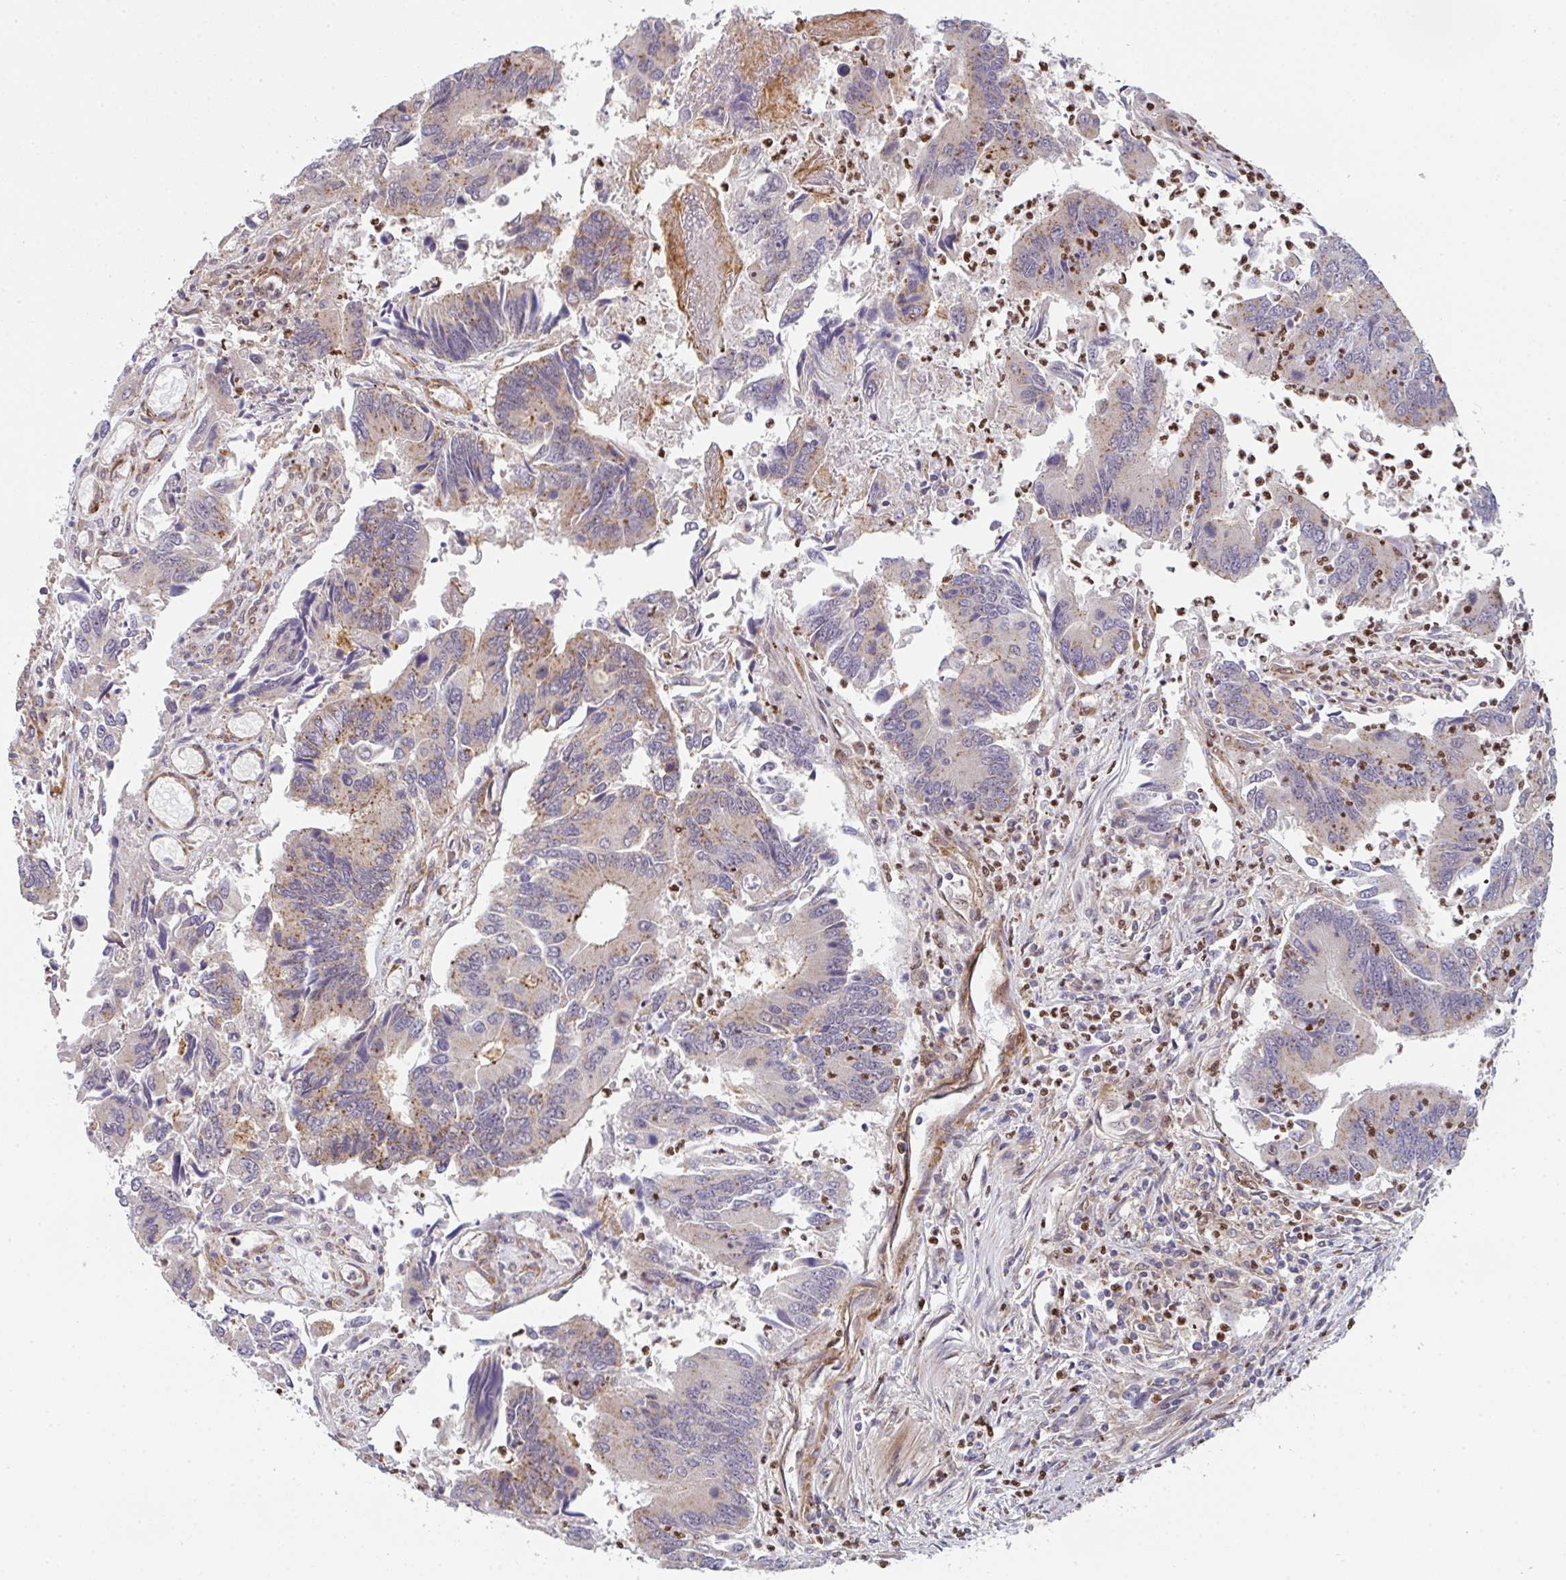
{"staining": {"intensity": "weak", "quantity": "25%-75%", "location": "cytoplasmic/membranous"}, "tissue": "colorectal cancer", "cell_type": "Tumor cells", "image_type": "cancer", "snomed": [{"axis": "morphology", "description": "Adenocarcinoma, NOS"}, {"axis": "topography", "description": "Colon"}], "caption": "A brown stain labels weak cytoplasmic/membranous staining of a protein in colorectal cancer tumor cells. The protein is shown in brown color, while the nuclei are stained blue.", "gene": "SIMC1", "patient": {"sex": "female", "age": 67}}